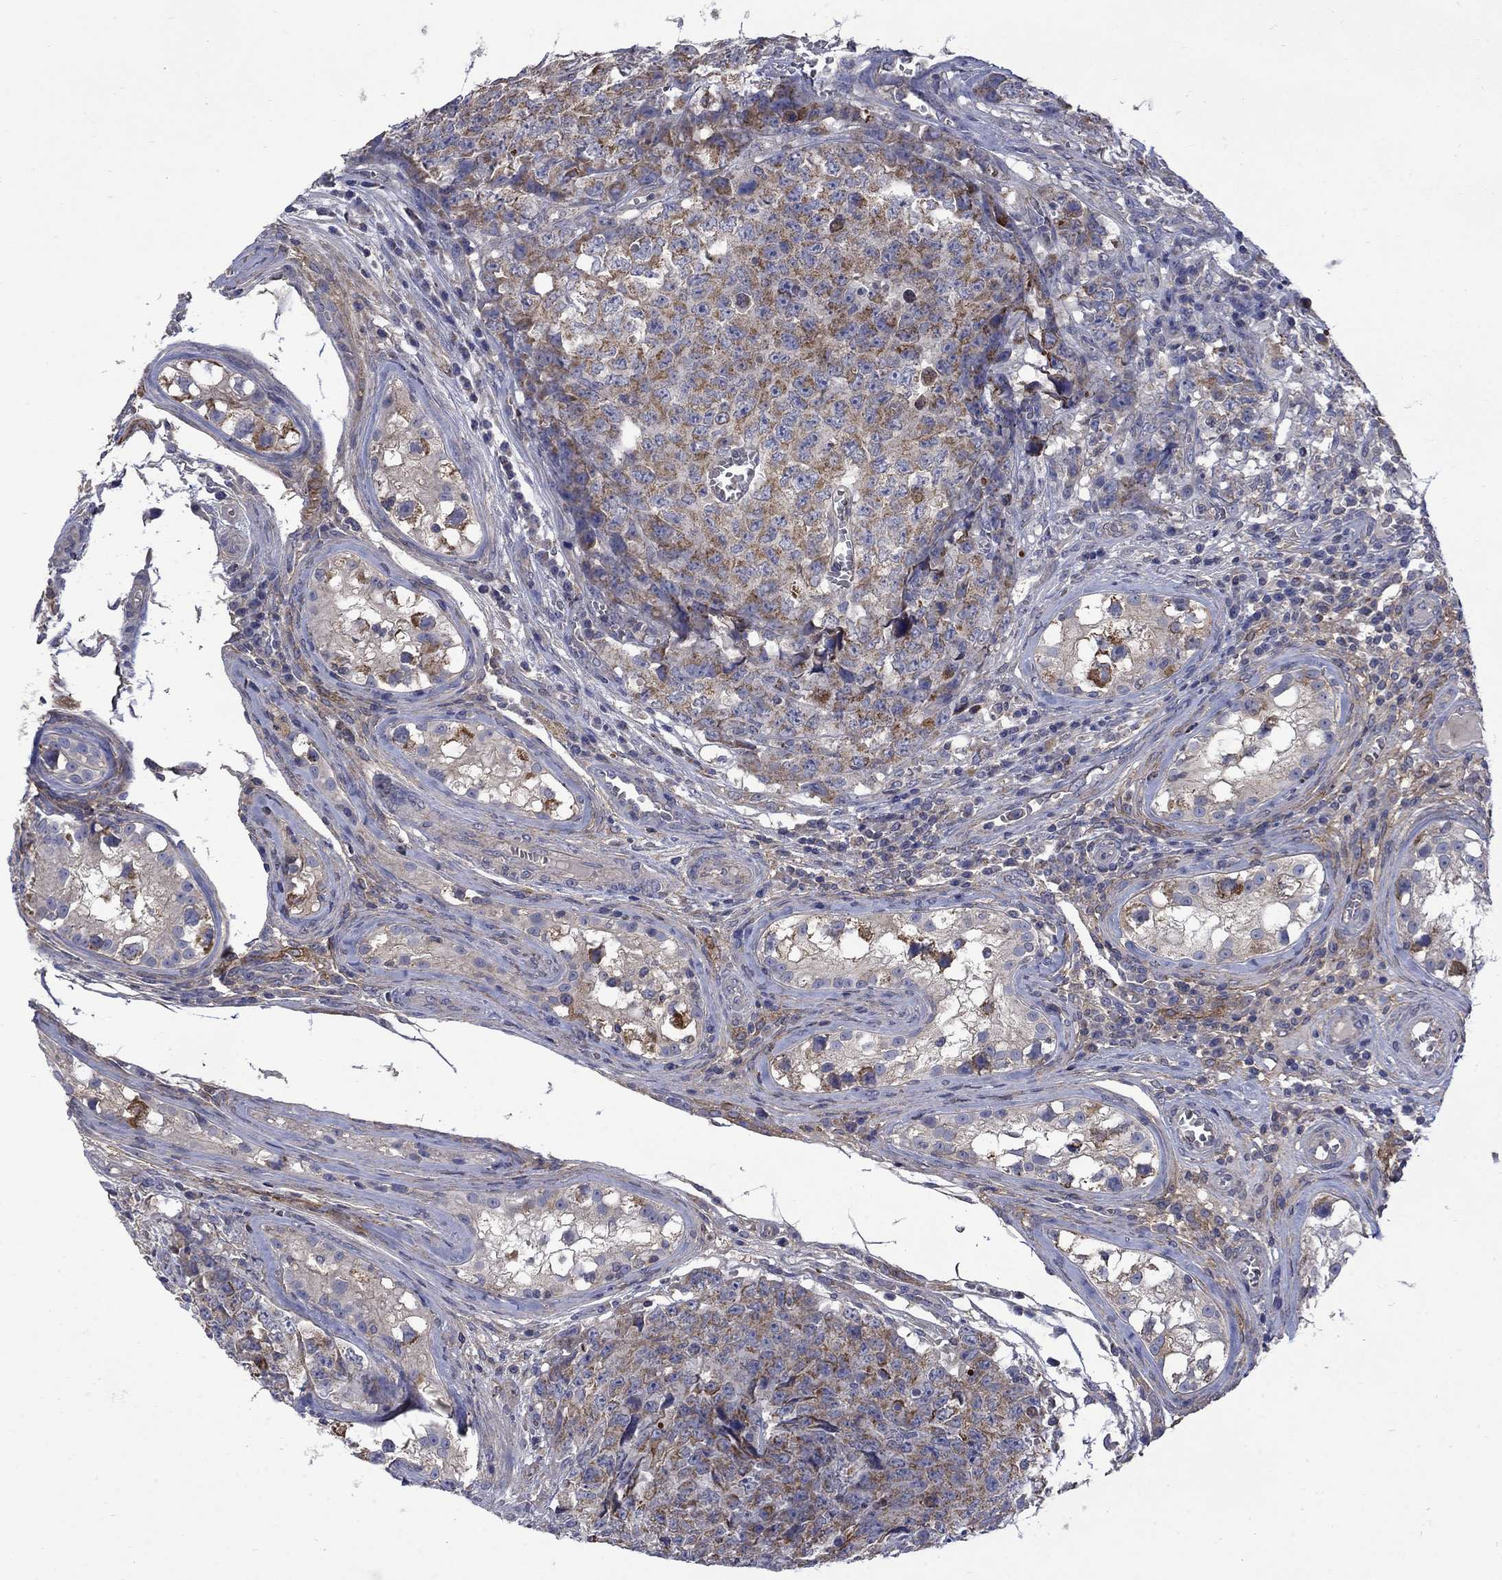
{"staining": {"intensity": "moderate", "quantity": "25%-75%", "location": "cytoplasmic/membranous"}, "tissue": "testis cancer", "cell_type": "Tumor cells", "image_type": "cancer", "snomed": [{"axis": "morphology", "description": "Carcinoma, Embryonal, NOS"}, {"axis": "topography", "description": "Testis"}], "caption": "DAB immunohistochemical staining of embryonal carcinoma (testis) reveals moderate cytoplasmic/membranous protein expression in approximately 25%-75% of tumor cells.", "gene": "HSPA12A", "patient": {"sex": "male", "age": 23}}